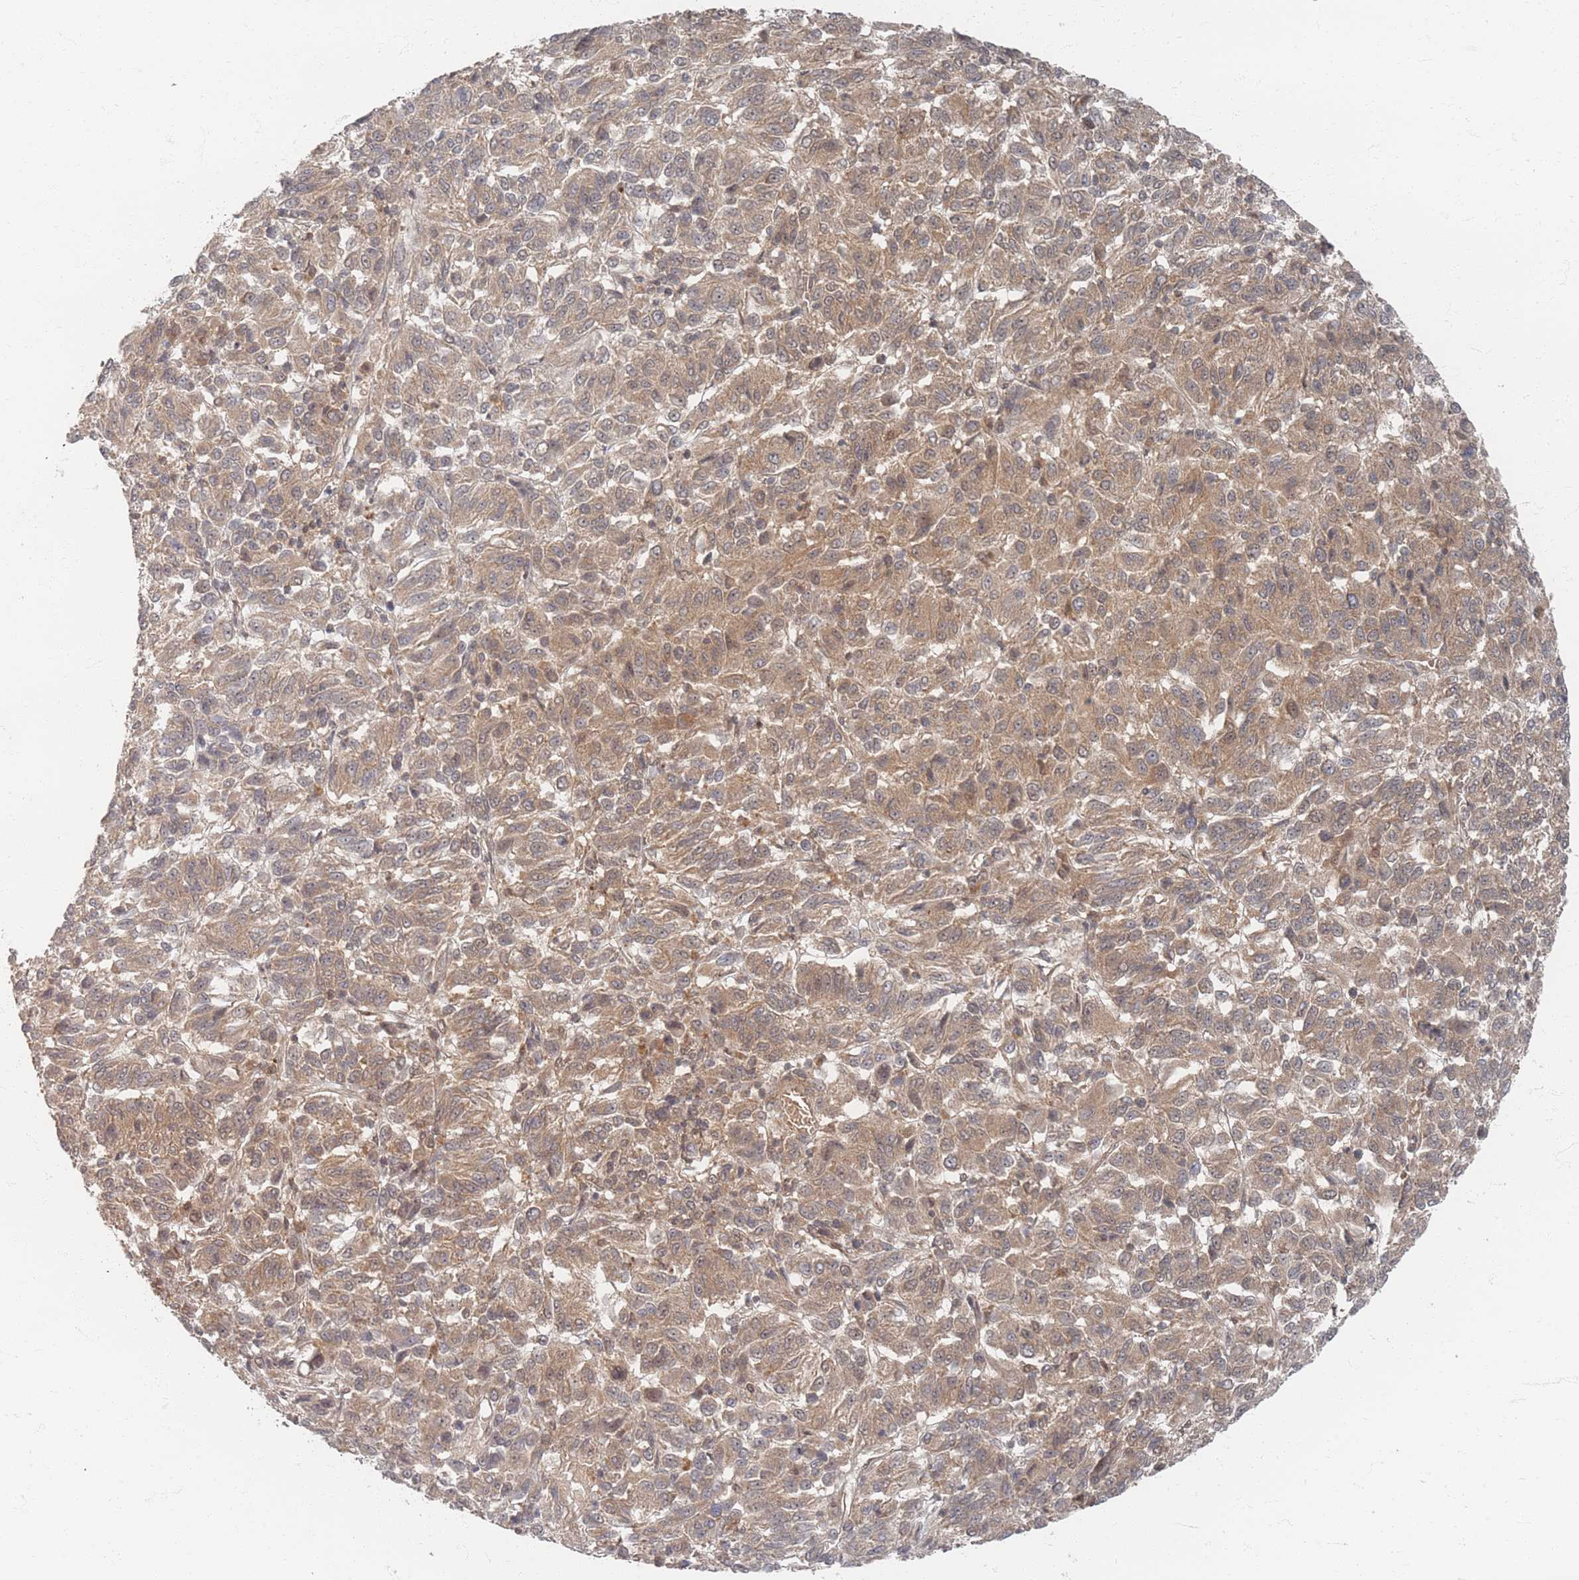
{"staining": {"intensity": "weak", "quantity": ">75%", "location": "cytoplasmic/membranous,nuclear"}, "tissue": "melanoma", "cell_type": "Tumor cells", "image_type": "cancer", "snomed": [{"axis": "morphology", "description": "Malignant melanoma, Metastatic site"}, {"axis": "topography", "description": "Lung"}], "caption": "An IHC image of neoplastic tissue is shown. Protein staining in brown labels weak cytoplasmic/membranous and nuclear positivity in melanoma within tumor cells. The protein of interest is shown in brown color, while the nuclei are stained blue.", "gene": "PSMD9", "patient": {"sex": "male", "age": 64}}